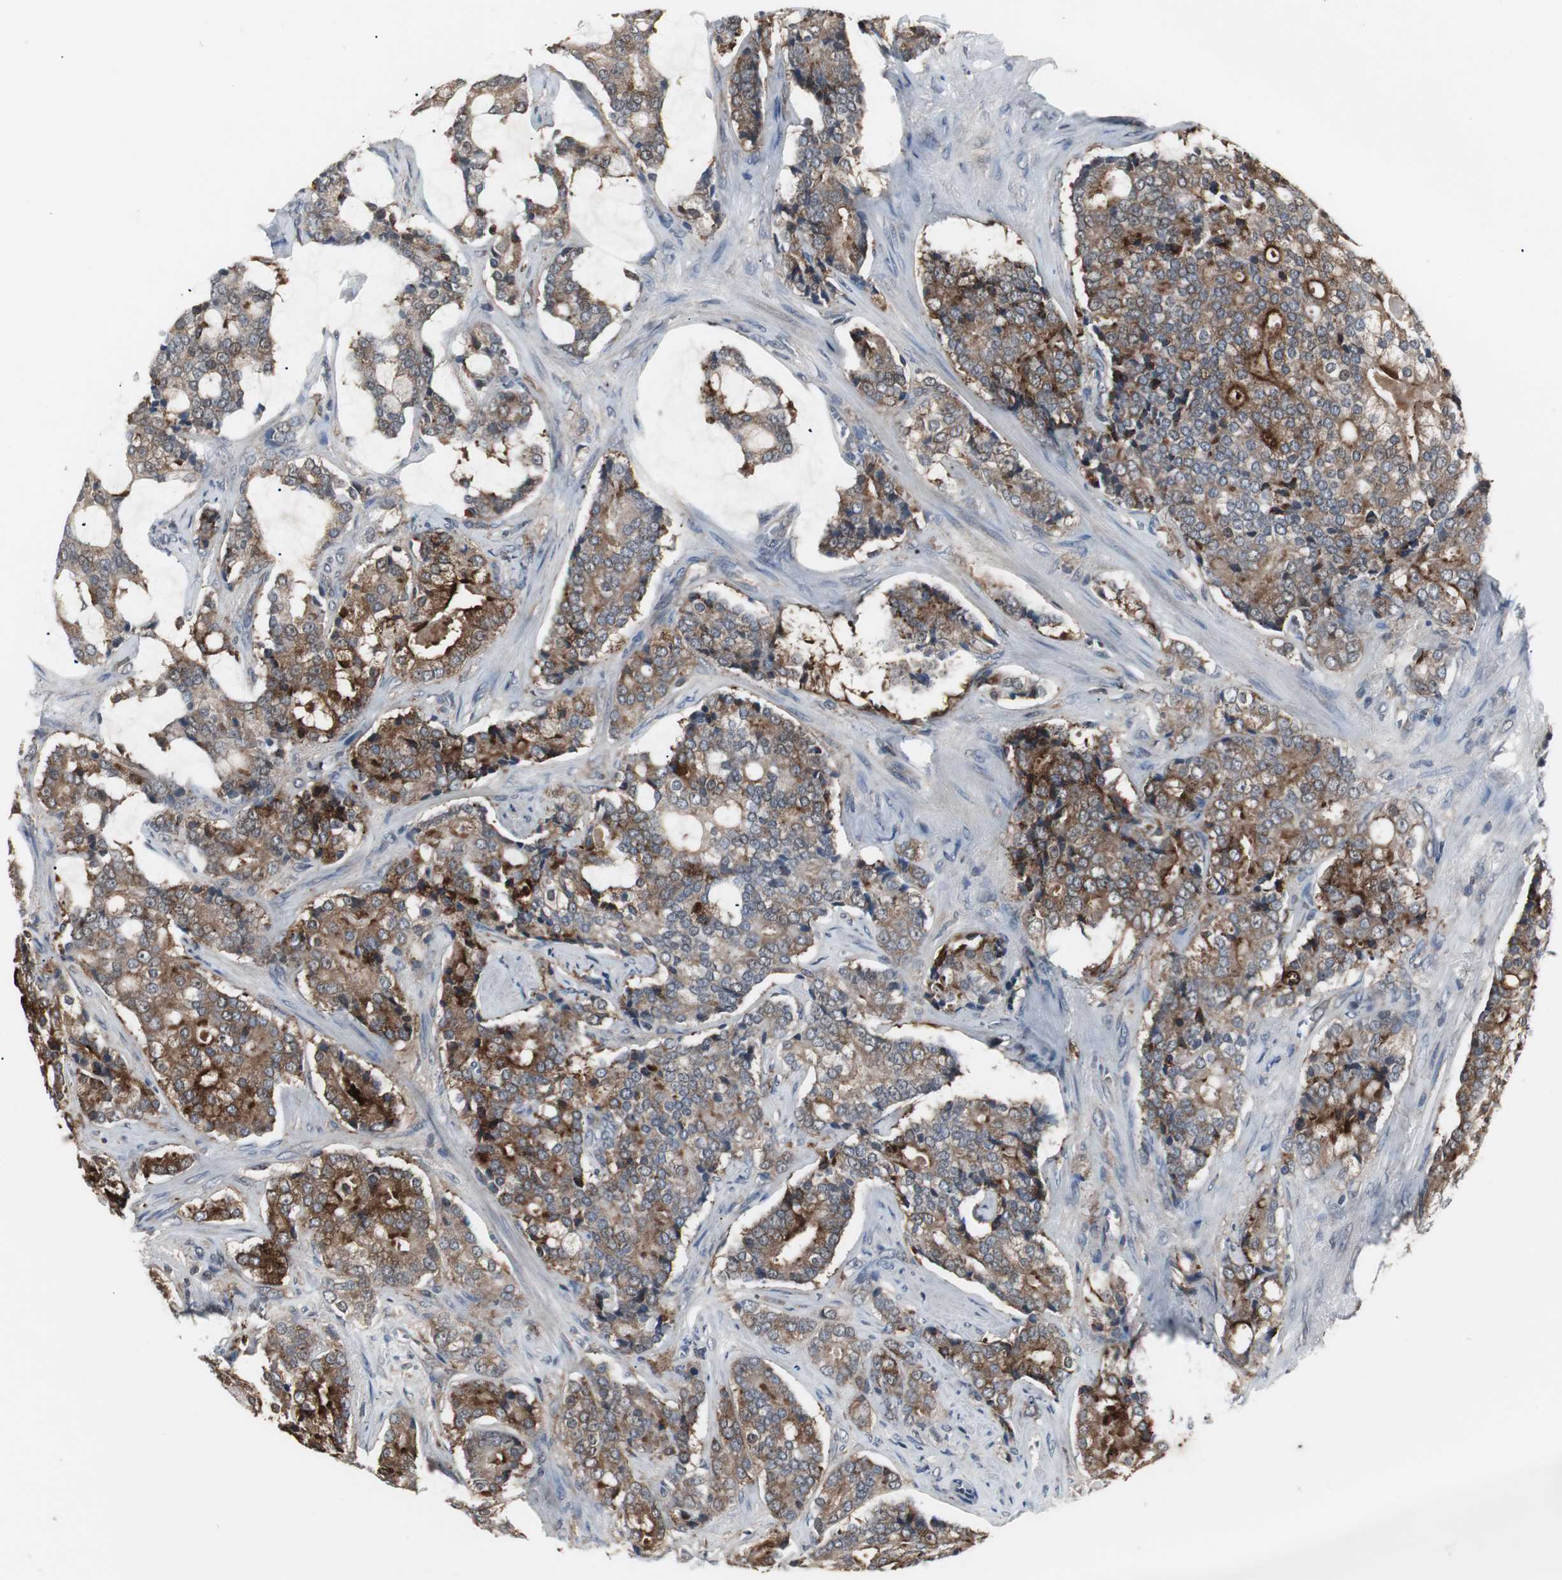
{"staining": {"intensity": "strong", "quantity": ">75%", "location": "cytoplasmic/membranous"}, "tissue": "prostate cancer", "cell_type": "Tumor cells", "image_type": "cancer", "snomed": [{"axis": "morphology", "description": "Adenocarcinoma, Low grade"}, {"axis": "topography", "description": "Prostate"}], "caption": "High-power microscopy captured an immunohistochemistry photomicrograph of adenocarcinoma (low-grade) (prostate), revealing strong cytoplasmic/membranous expression in about >75% of tumor cells.", "gene": "ZSCAN22", "patient": {"sex": "male", "age": 58}}